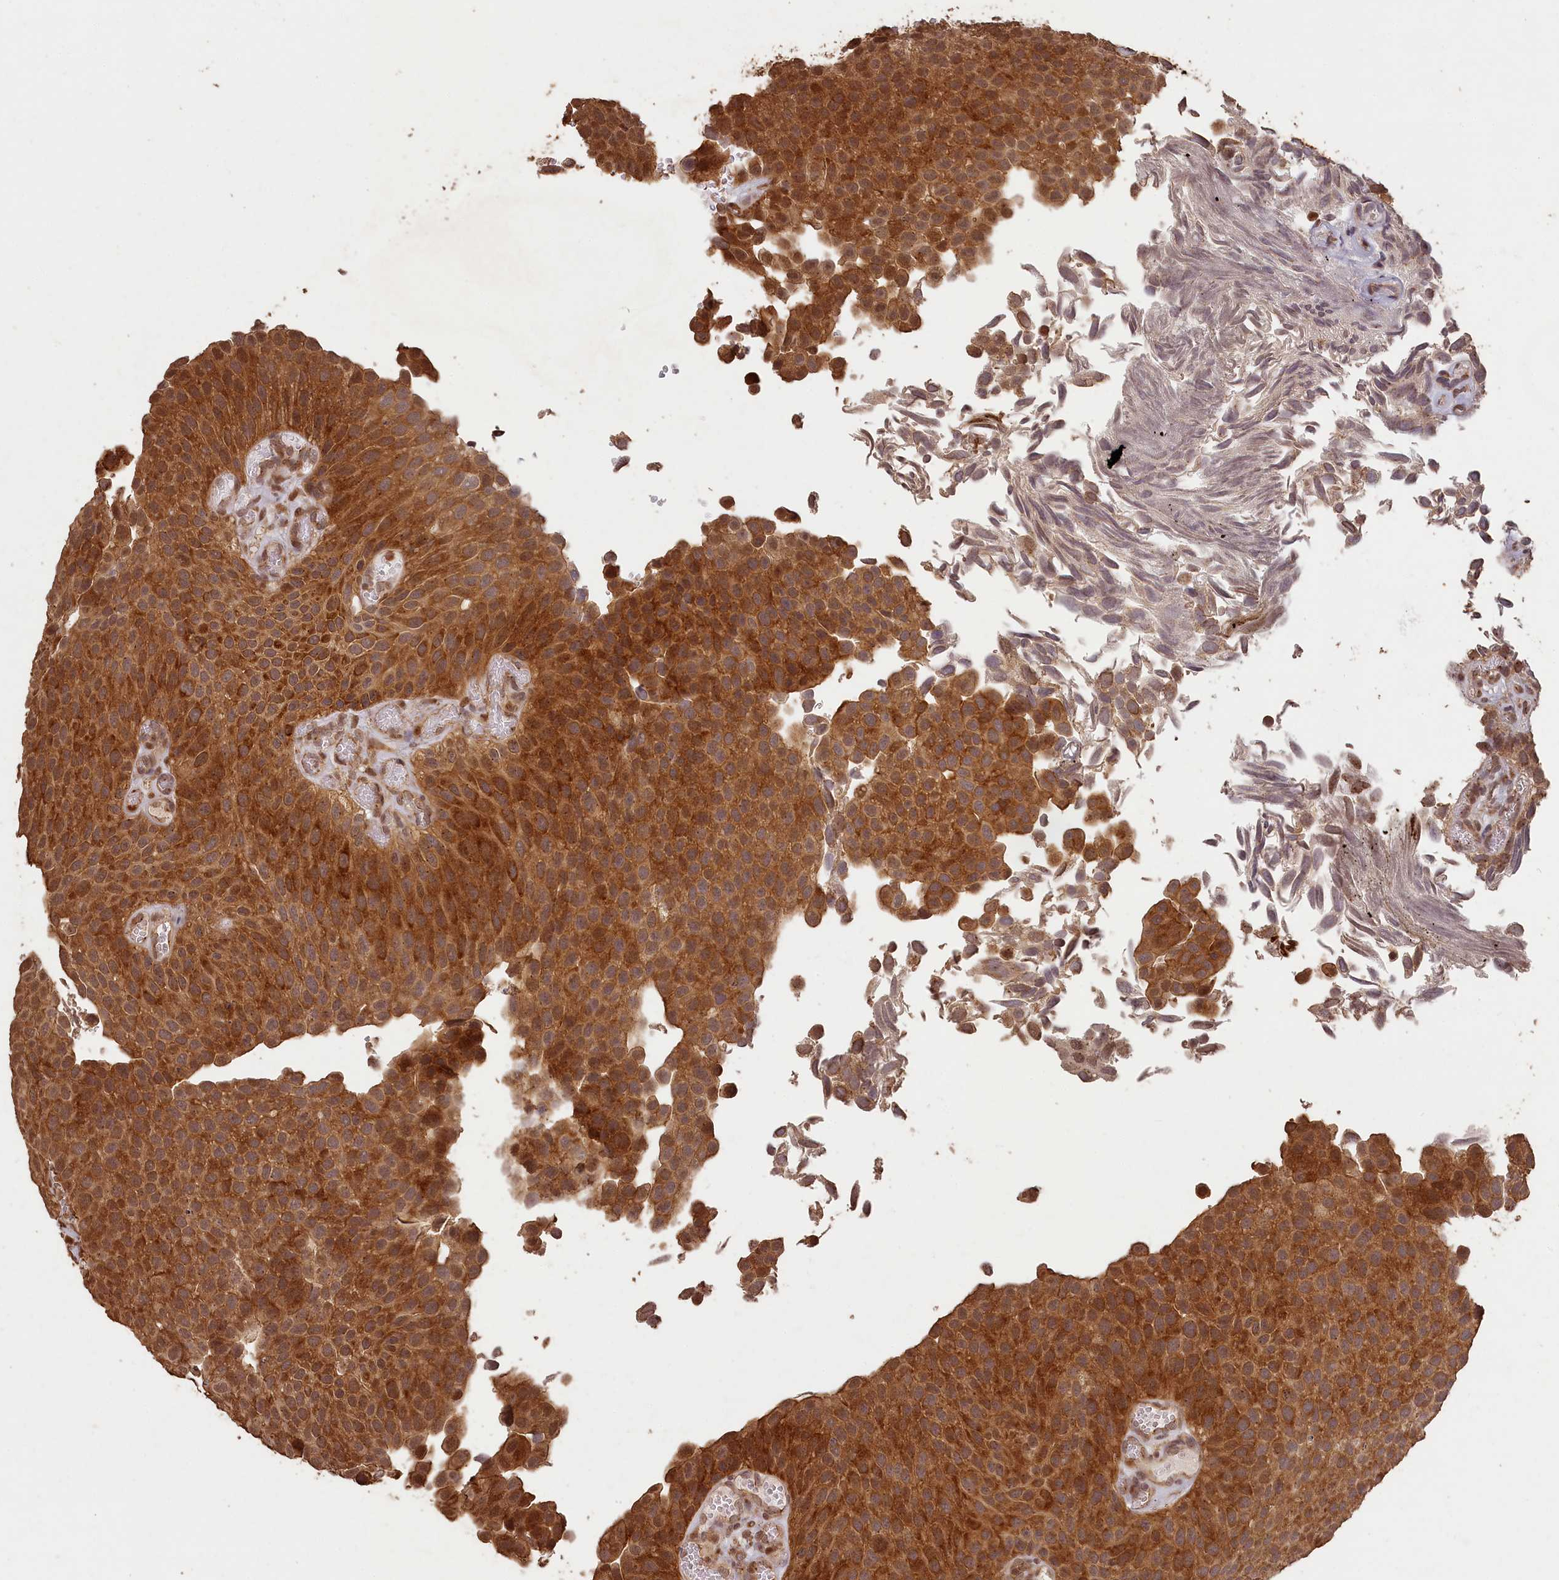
{"staining": {"intensity": "strong", "quantity": ">75%", "location": "cytoplasmic/membranous"}, "tissue": "urothelial cancer", "cell_type": "Tumor cells", "image_type": "cancer", "snomed": [{"axis": "morphology", "description": "Urothelial carcinoma, Low grade"}, {"axis": "topography", "description": "Urinary bladder"}], "caption": "Immunohistochemical staining of human urothelial cancer demonstrates high levels of strong cytoplasmic/membranous positivity in about >75% of tumor cells. The protein of interest is stained brown, and the nuclei are stained in blue (DAB (3,3'-diaminobenzidine) IHC with brightfield microscopy, high magnification).", "gene": "MADD", "patient": {"sex": "male", "age": 89}}